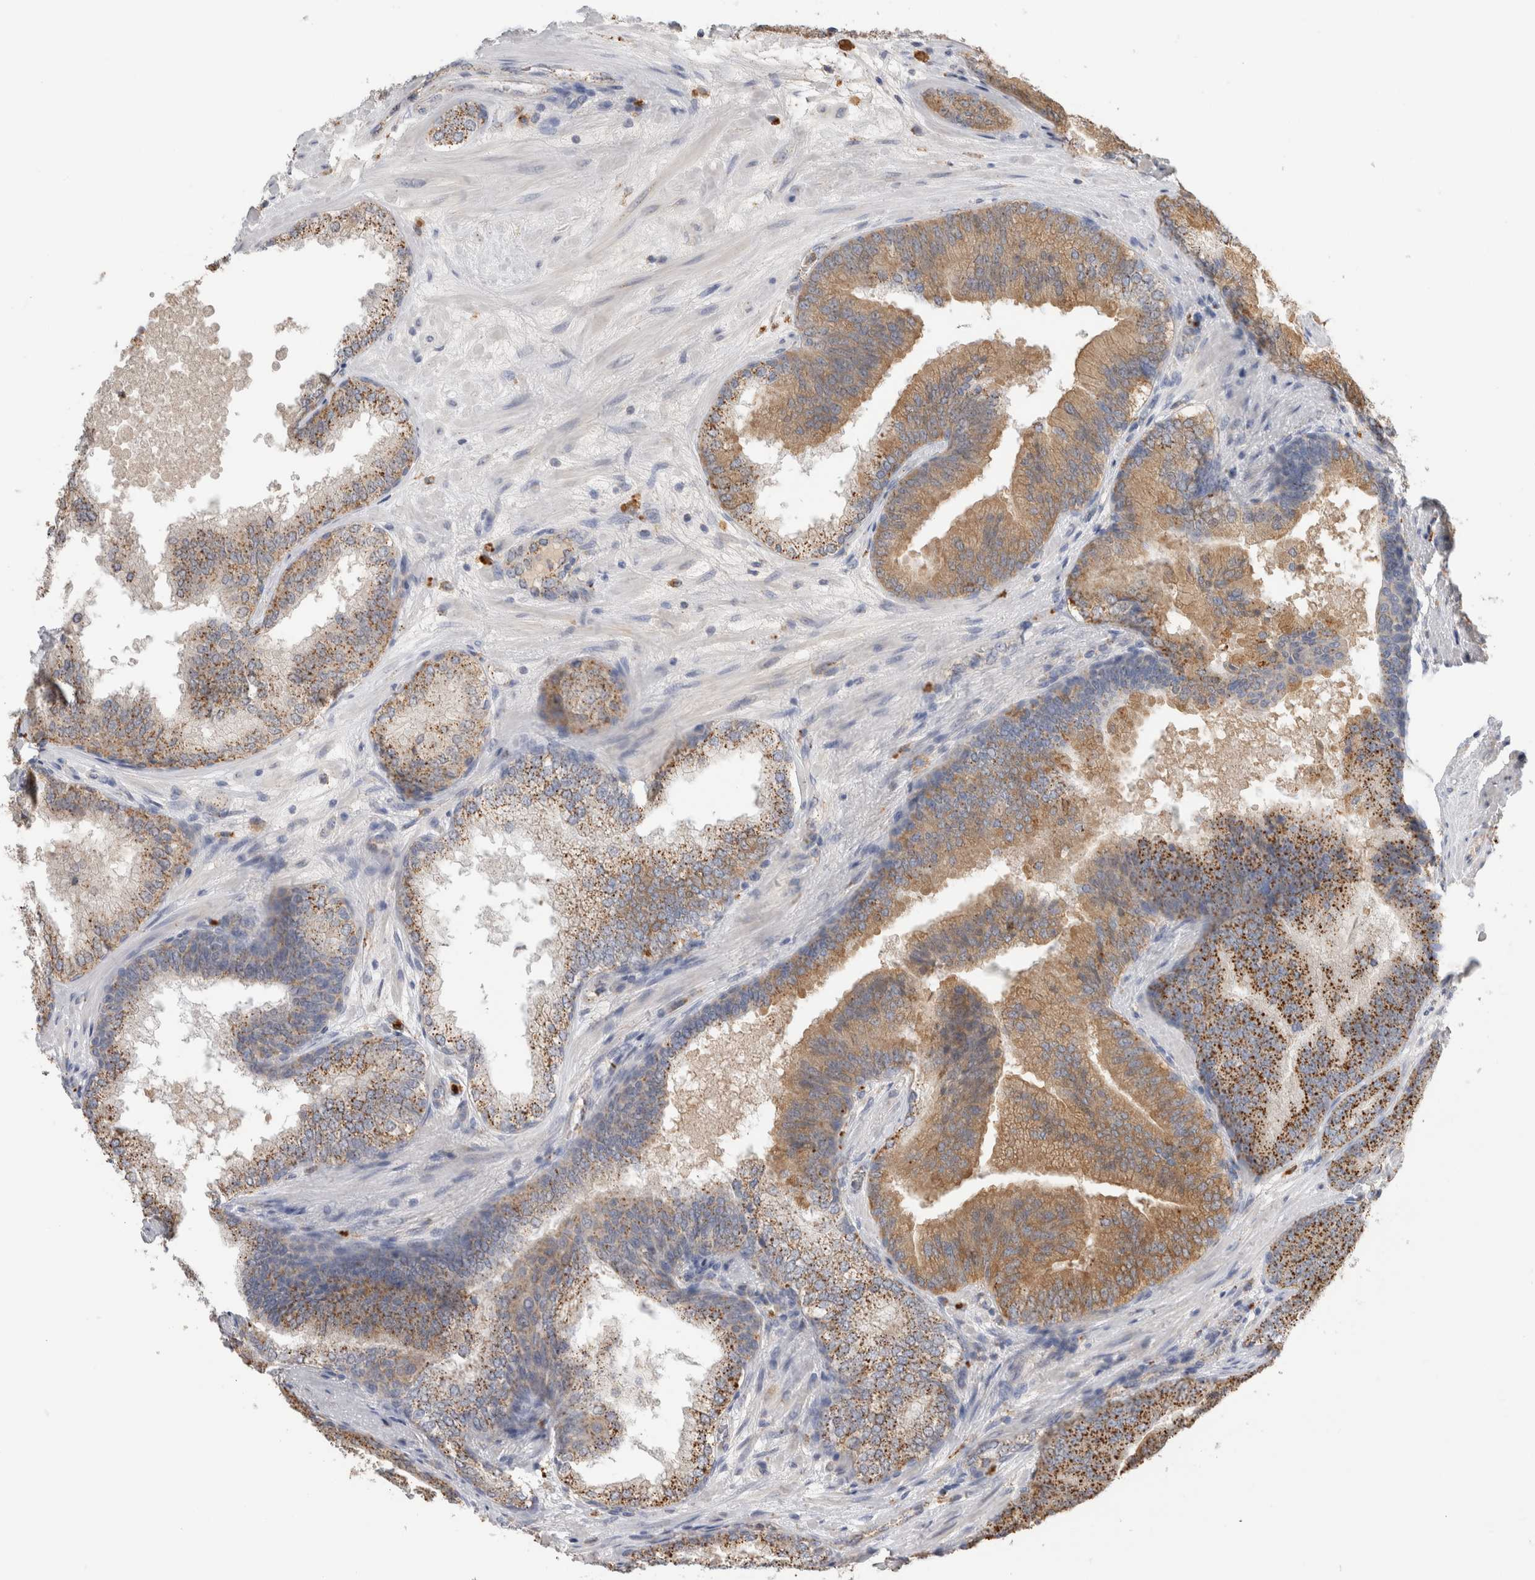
{"staining": {"intensity": "moderate", "quantity": ">75%", "location": "cytoplasmic/membranous"}, "tissue": "prostate cancer", "cell_type": "Tumor cells", "image_type": "cancer", "snomed": [{"axis": "morphology", "description": "Adenocarcinoma, High grade"}, {"axis": "topography", "description": "Prostate"}], "caption": "Immunohistochemistry staining of adenocarcinoma (high-grade) (prostate), which demonstrates medium levels of moderate cytoplasmic/membranous positivity in about >75% of tumor cells indicating moderate cytoplasmic/membranous protein staining. The staining was performed using DAB (brown) for protein detection and nuclei were counterstained in hematoxylin (blue).", "gene": "GNS", "patient": {"sex": "male", "age": 55}}